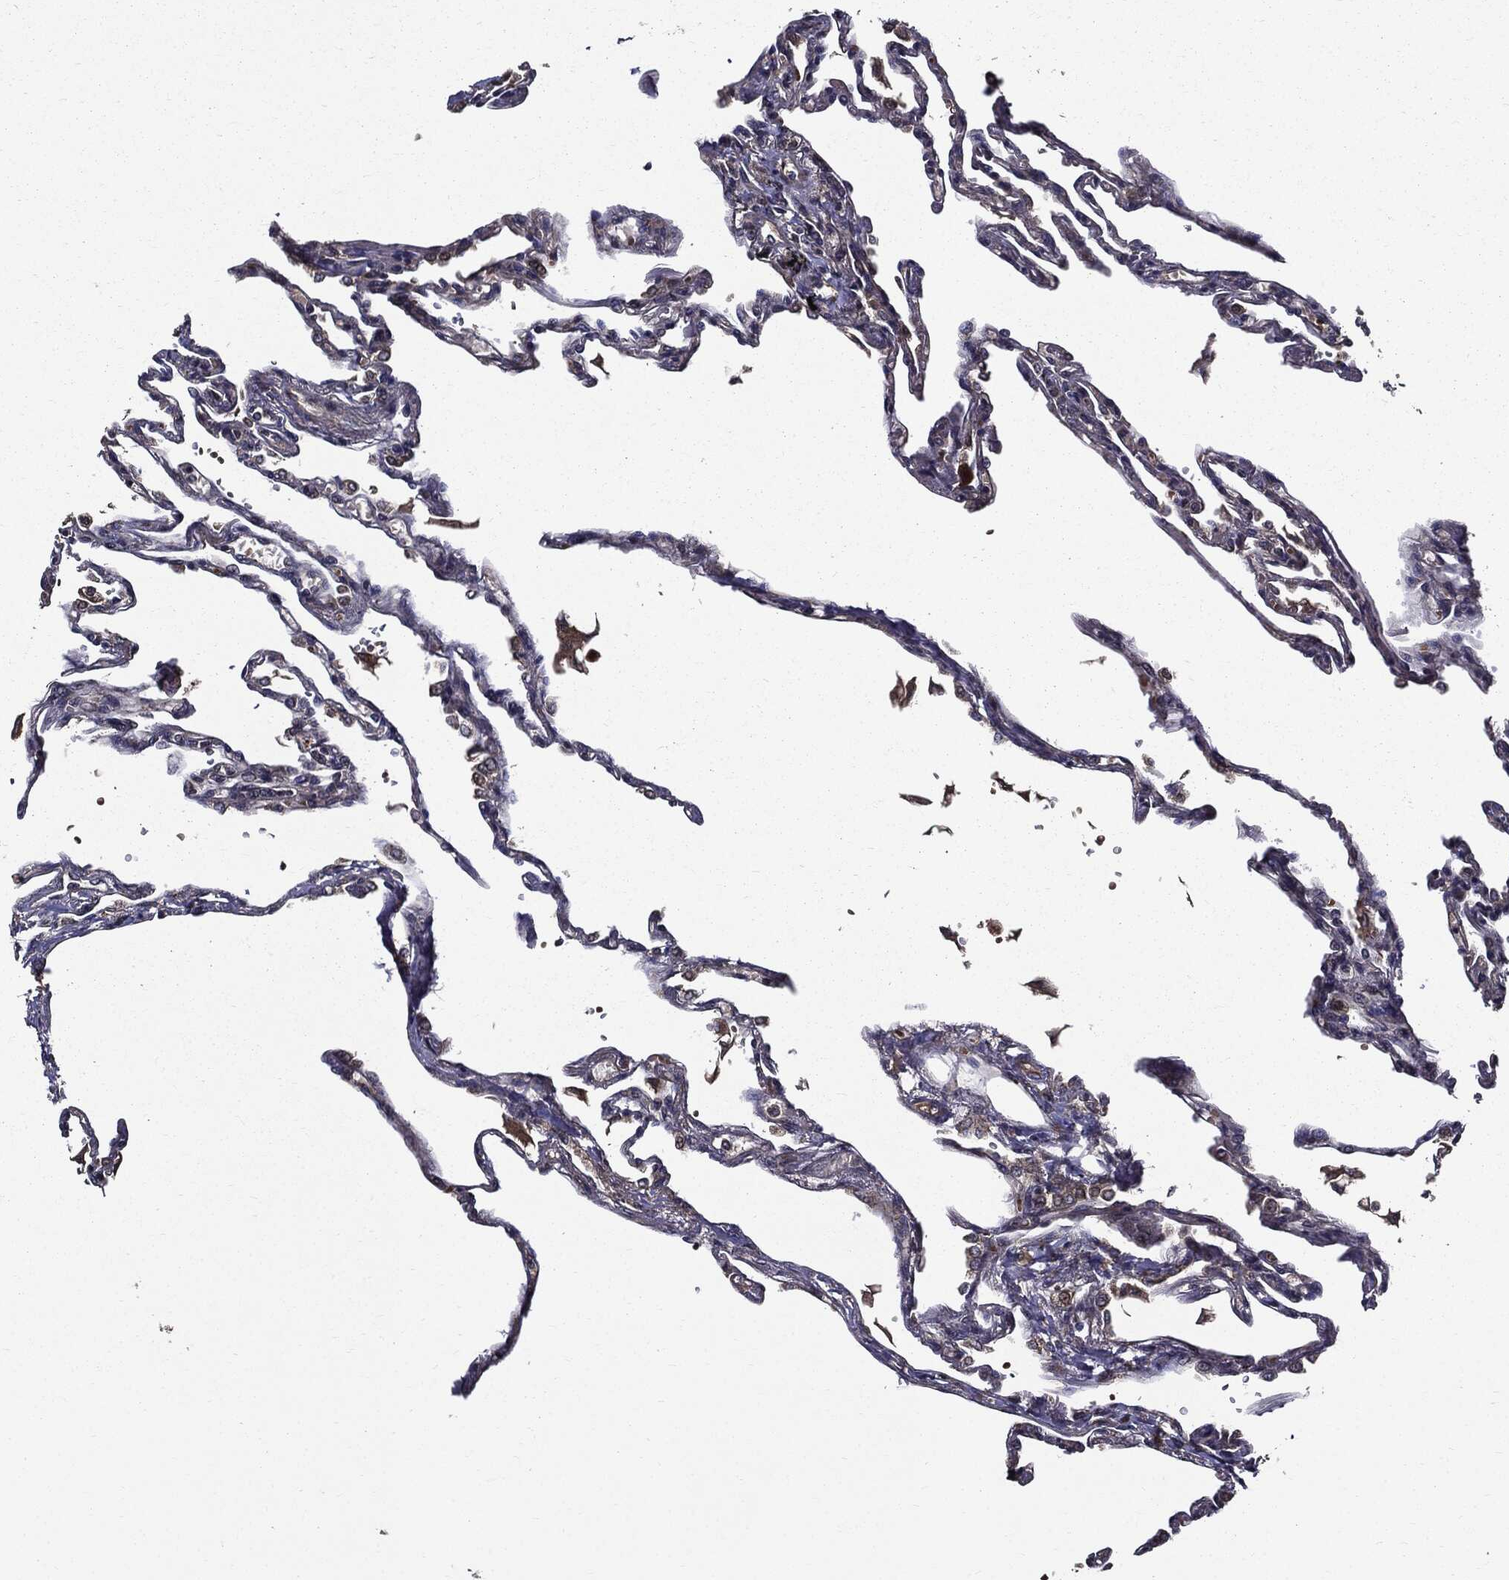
{"staining": {"intensity": "strong", "quantity": "<25%", "location": "cytoplasmic/membranous"}, "tissue": "lung", "cell_type": "Alveolar cells", "image_type": "normal", "snomed": [{"axis": "morphology", "description": "Normal tissue, NOS"}, {"axis": "topography", "description": "Lung"}], "caption": "Immunohistochemical staining of unremarkable lung demonstrates strong cytoplasmic/membranous protein staining in approximately <25% of alveolar cells.", "gene": "HTT", "patient": {"sex": "male", "age": 78}}